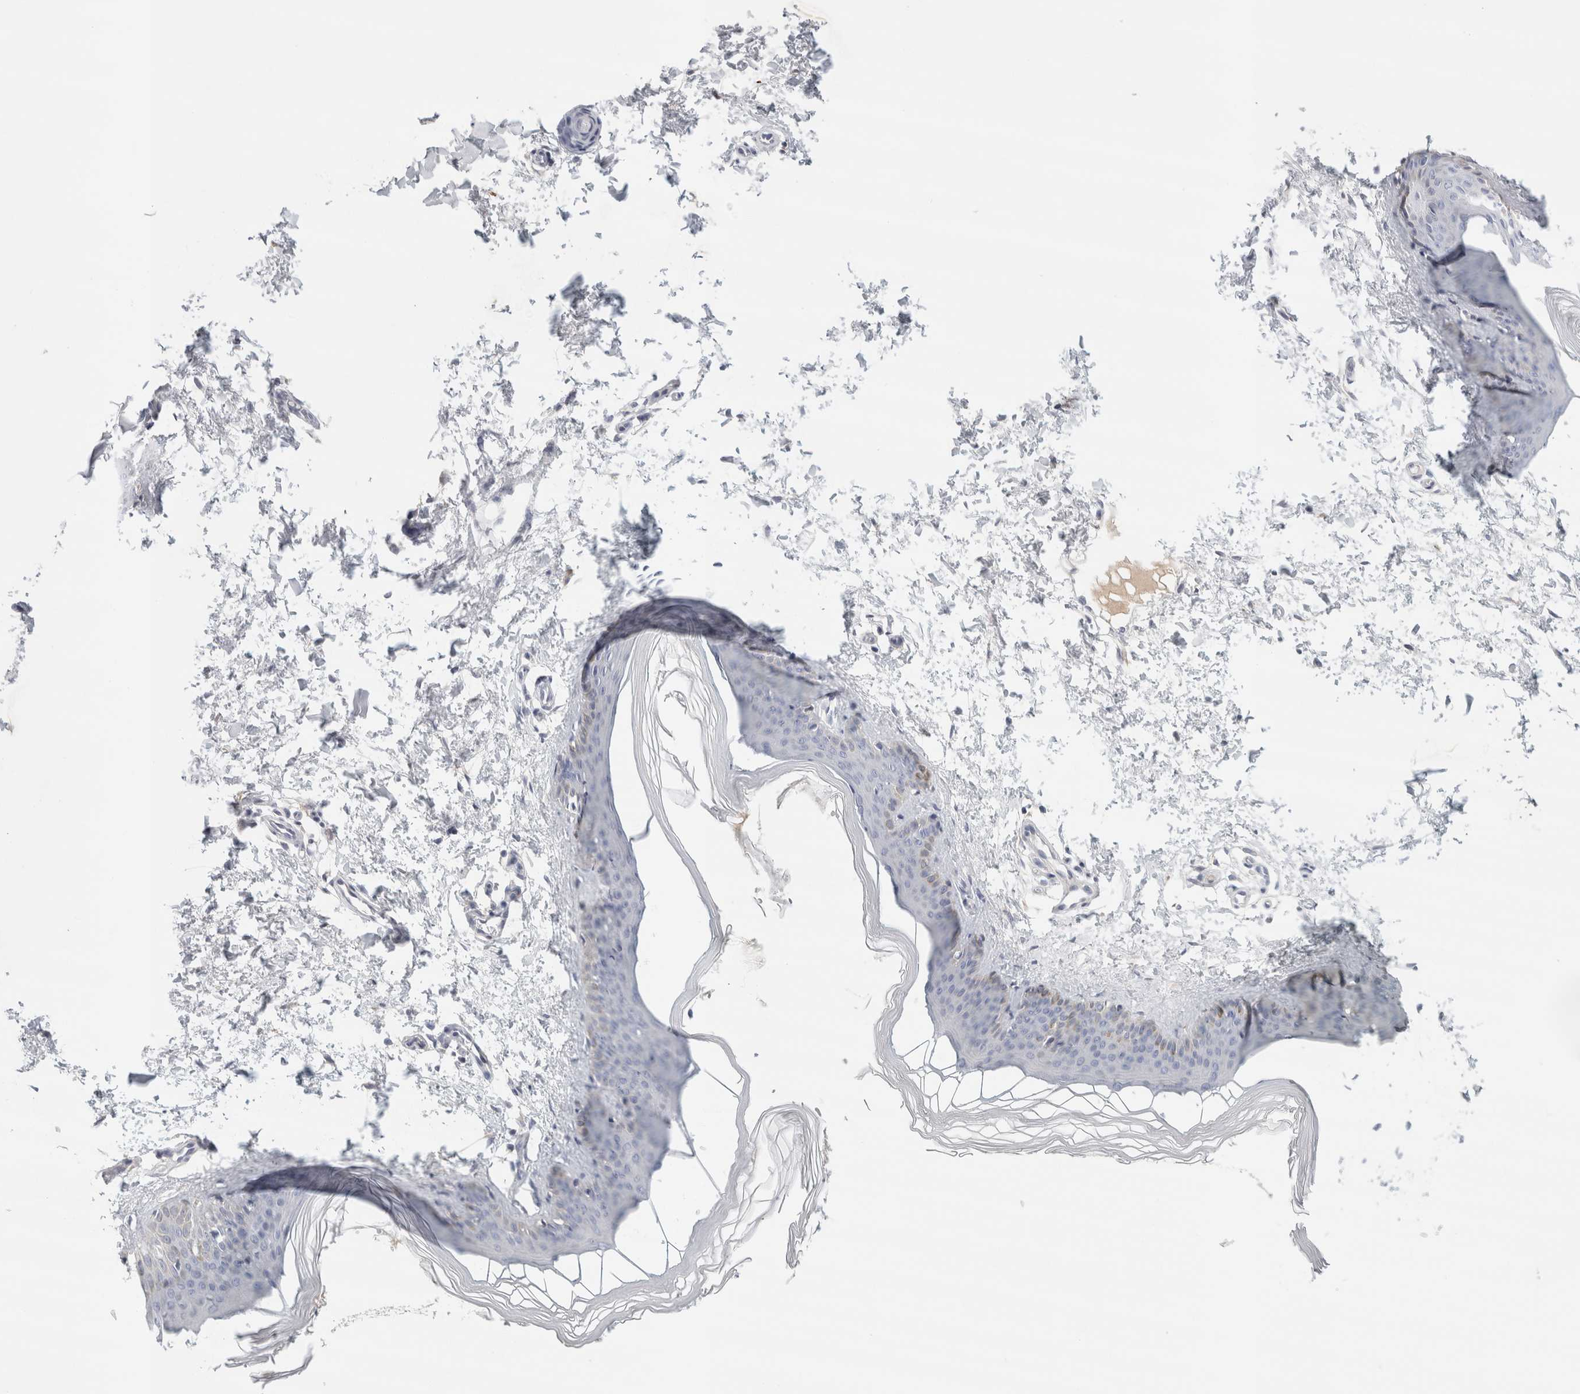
{"staining": {"intensity": "negative", "quantity": "none", "location": "none"}, "tissue": "skin", "cell_type": "Fibroblasts", "image_type": "normal", "snomed": [{"axis": "morphology", "description": "Normal tissue, NOS"}, {"axis": "topography", "description": "Skin"}], "caption": "DAB (3,3'-diaminobenzidine) immunohistochemical staining of unremarkable human skin demonstrates no significant positivity in fibroblasts.", "gene": "STK31", "patient": {"sex": "female", "age": 27}}